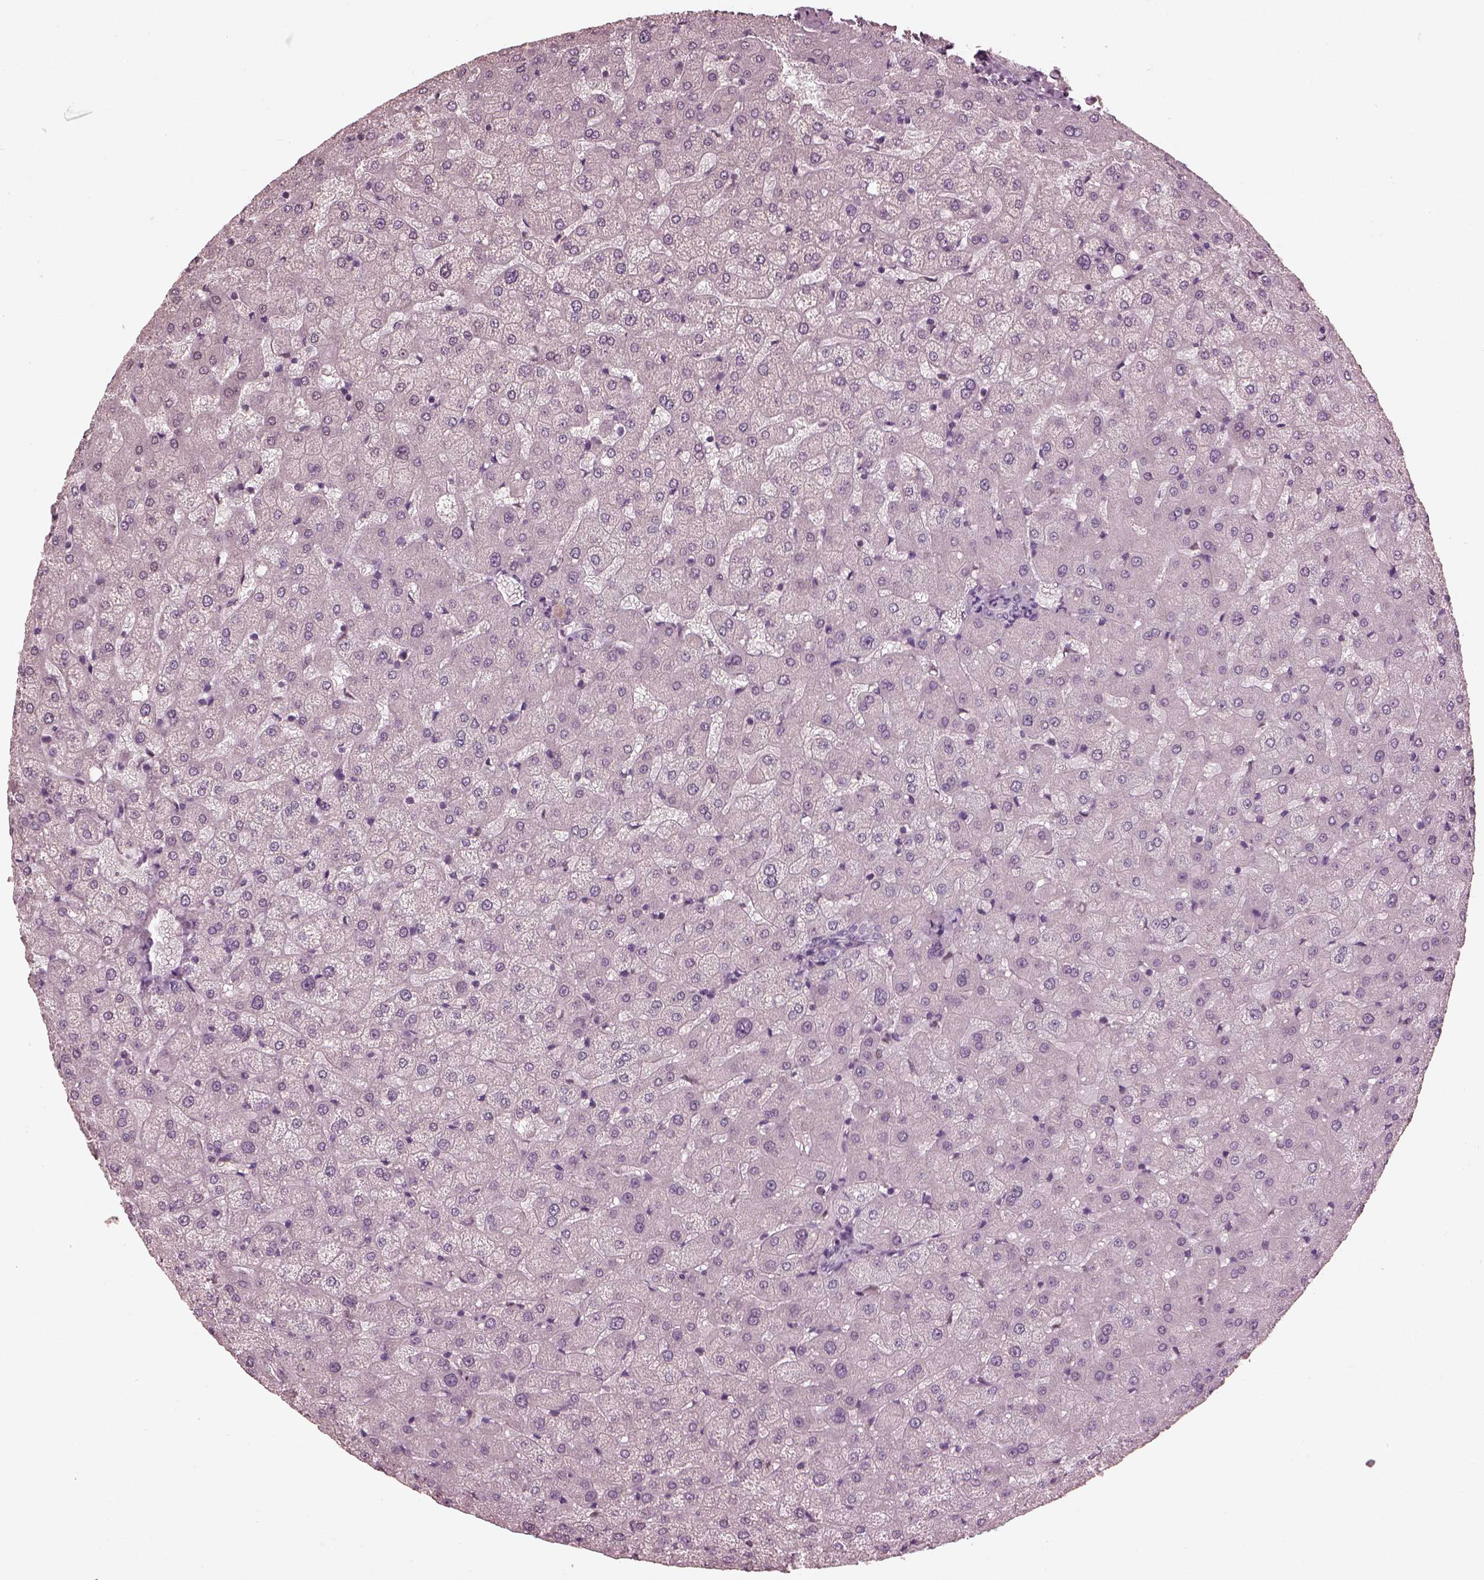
{"staining": {"intensity": "negative", "quantity": "none", "location": "none"}, "tissue": "liver", "cell_type": "Cholangiocytes", "image_type": "normal", "snomed": [{"axis": "morphology", "description": "Normal tissue, NOS"}, {"axis": "topography", "description": "Liver"}], "caption": "This is a histopathology image of immunohistochemistry (IHC) staining of benign liver, which shows no staining in cholangiocytes.", "gene": "TSKS", "patient": {"sex": "female", "age": 50}}